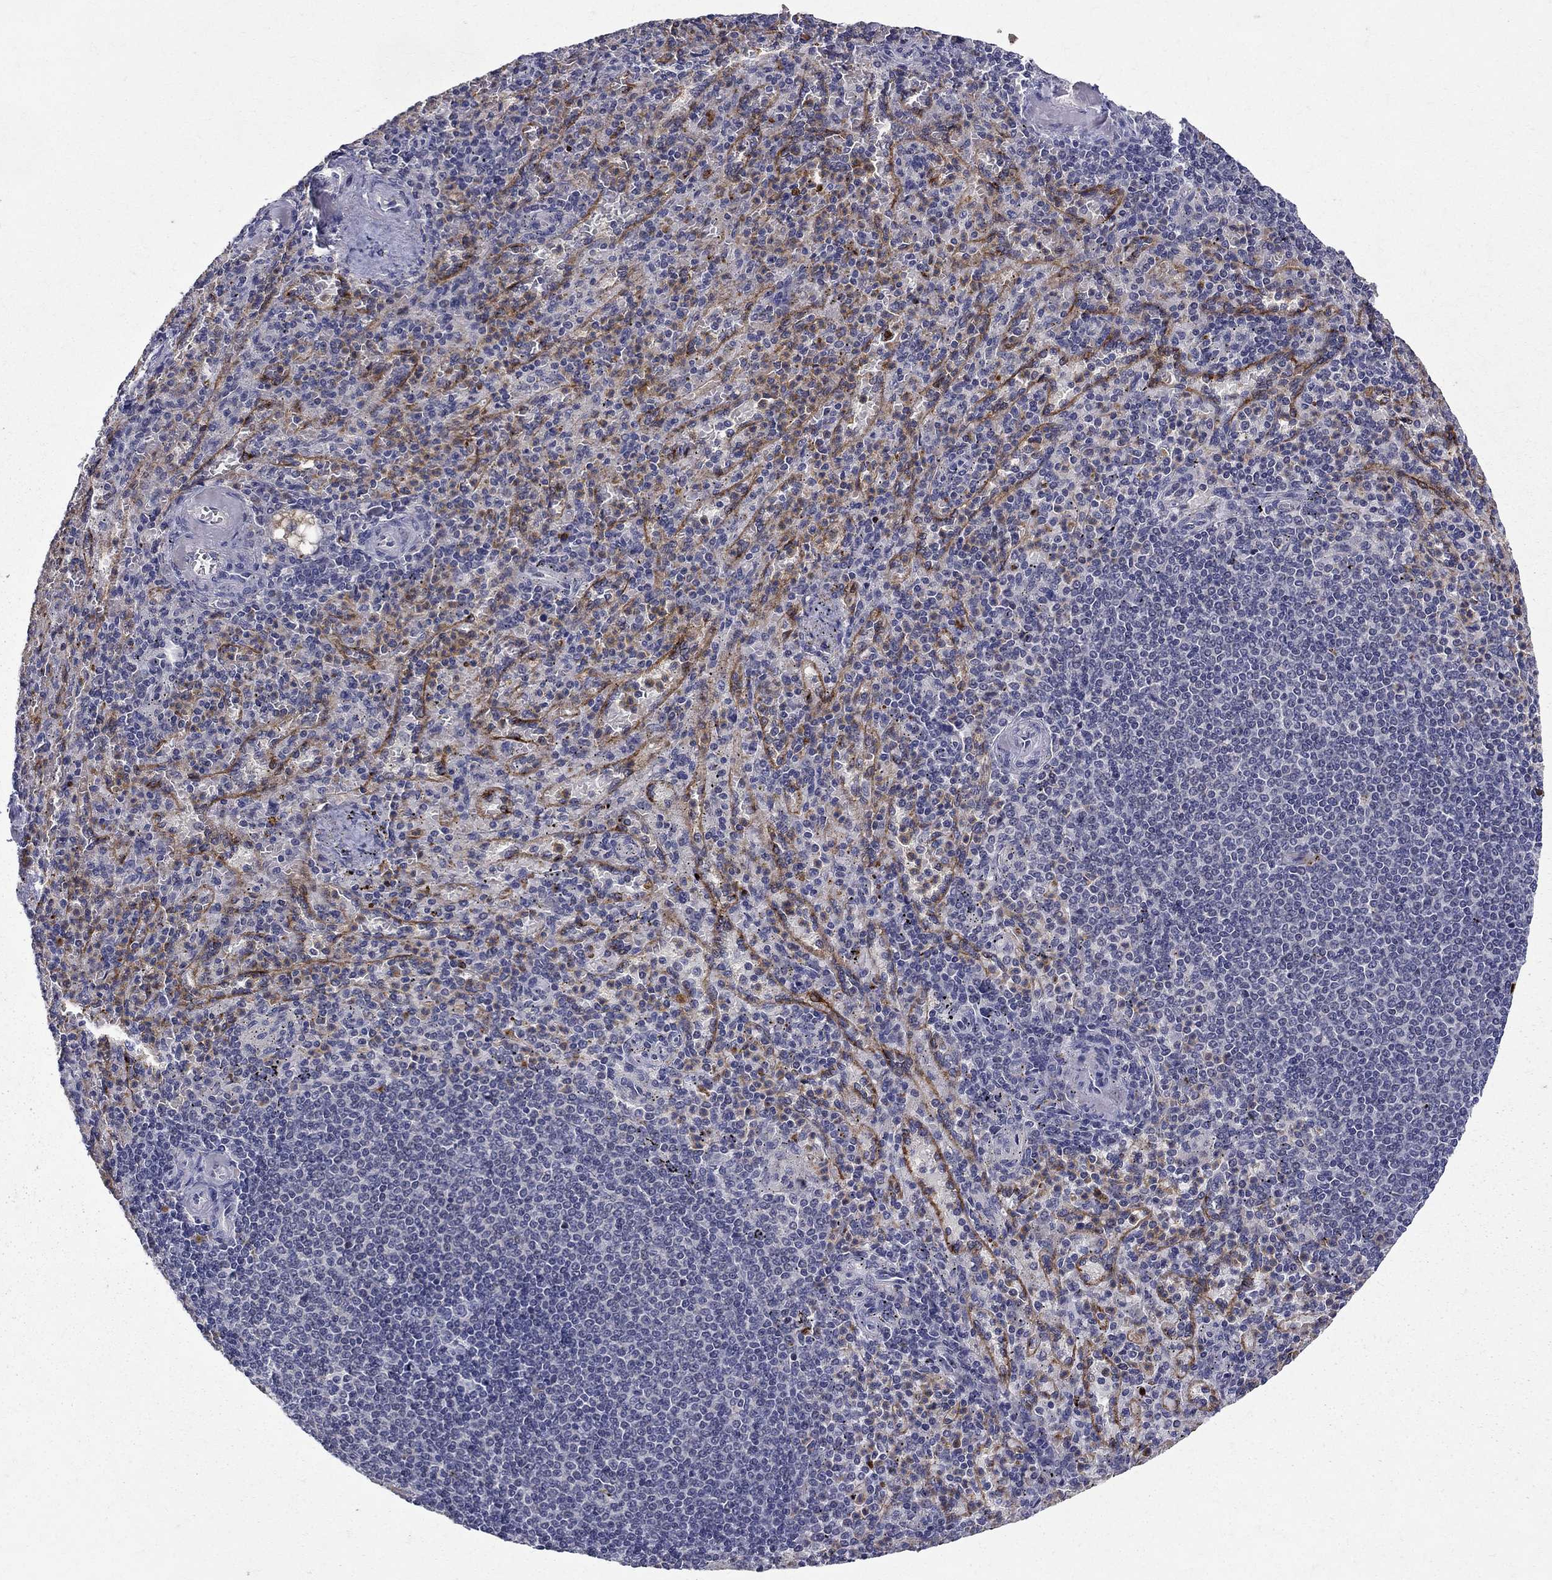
{"staining": {"intensity": "strong", "quantity": "<25%", "location": "cytoplasmic/membranous"}, "tissue": "spleen", "cell_type": "Cells in red pulp", "image_type": "normal", "snomed": [{"axis": "morphology", "description": "Normal tissue, NOS"}, {"axis": "topography", "description": "Spleen"}], "caption": "Normal spleen was stained to show a protein in brown. There is medium levels of strong cytoplasmic/membranous positivity in about <25% of cells in red pulp.", "gene": "STAB2", "patient": {"sex": "female", "age": 74}}